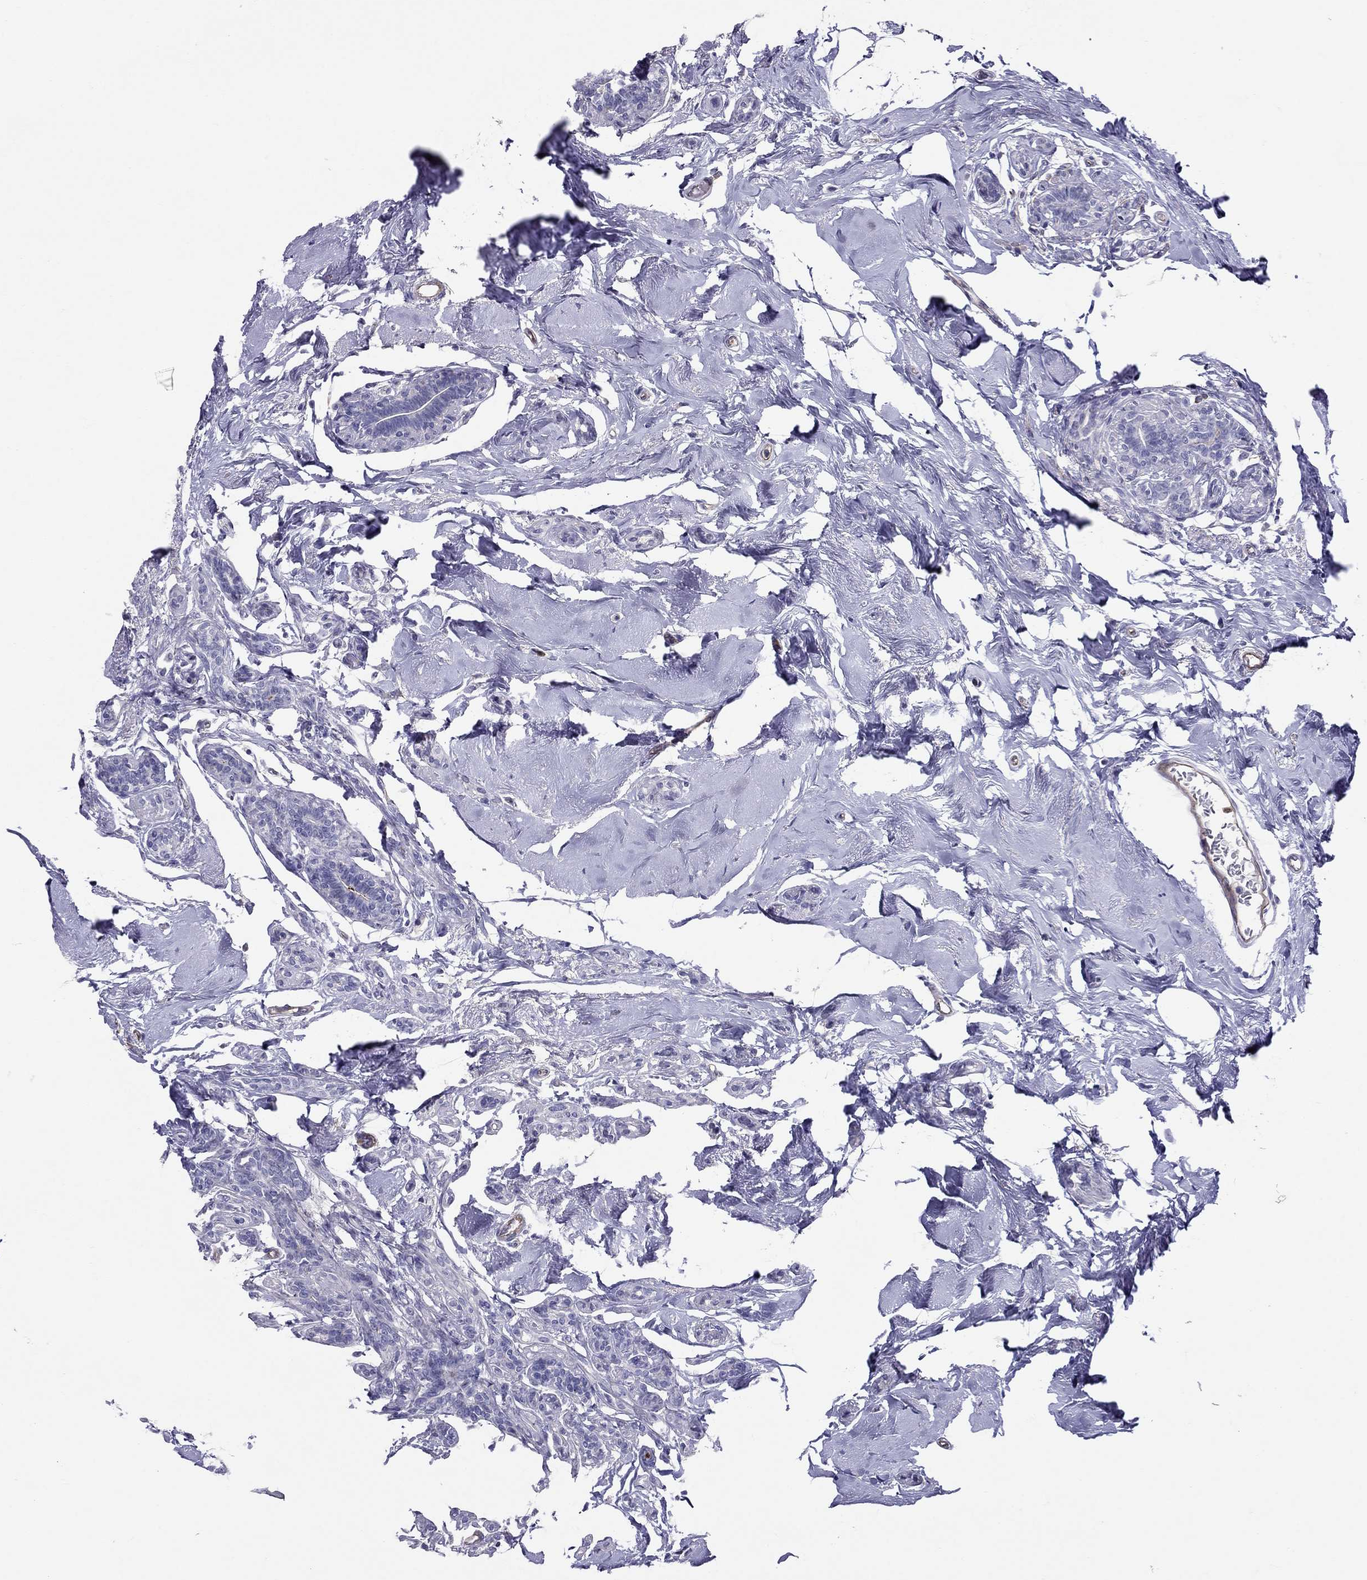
{"staining": {"intensity": "negative", "quantity": "none", "location": "none"}, "tissue": "breast cancer", "cell_type": "Tumor cells", "image_type": "cancer", "snomed": [{"axis": "morphology", "description": "Duct carcinoma"}, {"axis": "topography", "description": "Breast"}], "caption": "Immunohistochemical staining of breast cancer reveals no significant staining in tumor cells.", "gene": "SPINT4", "patient": {"sex": "female", "age": 83}}